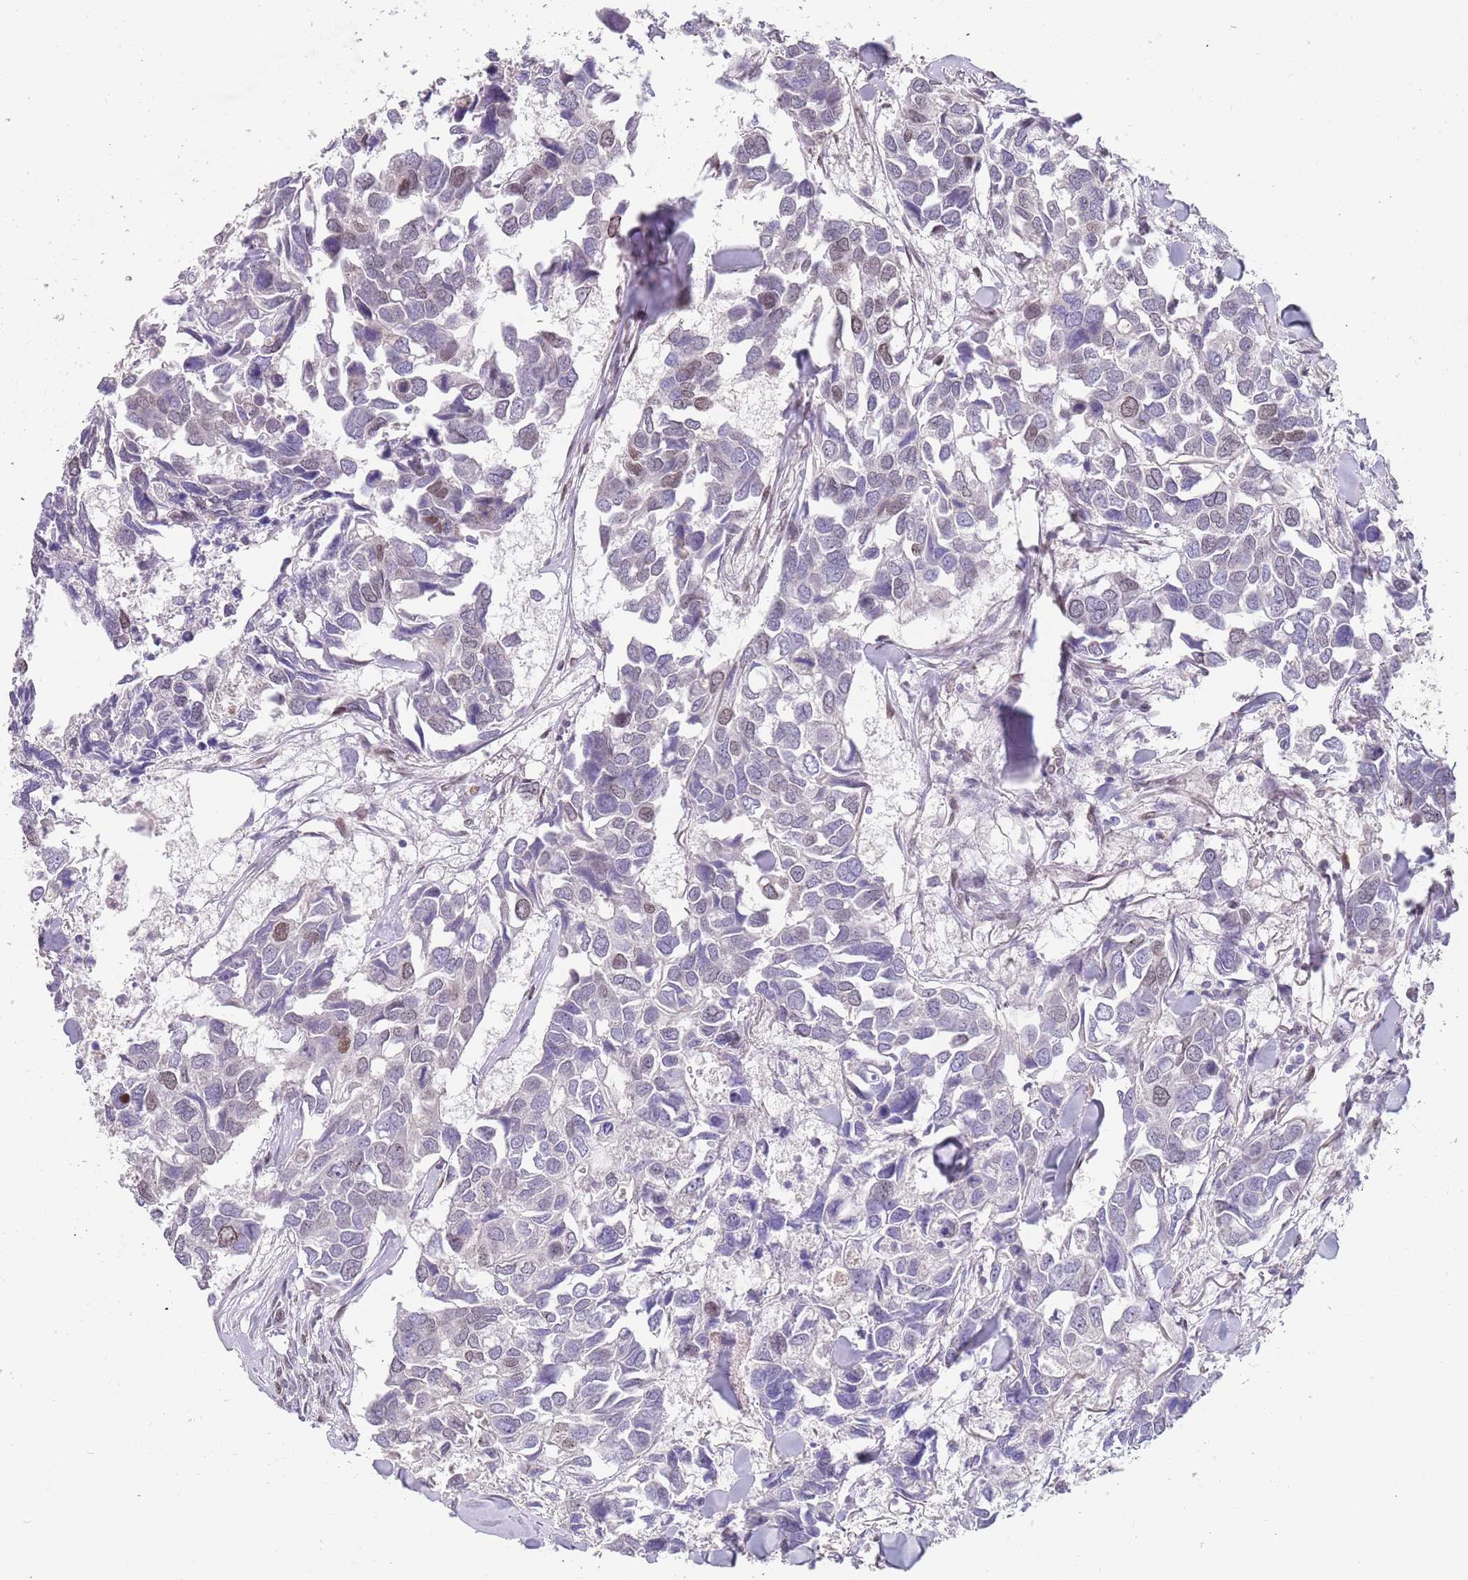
{"staining": {"intensity": "weak", "quantity": "<25%", "location": "nuclear"}, "tissue": "breast cancer", "cell_type": "Tumor cells", "image_type": "cancer", "snomed": [{"axis": "morphology", "description": "Duct carcinoma"}, {"axis": "topography", "description": "Breast"}], "caption": "Tumor cells are negative for protein expression in human breast cancer.", "gene": "KLHDC2", "patient": {"sex": "female", "age": 83}}